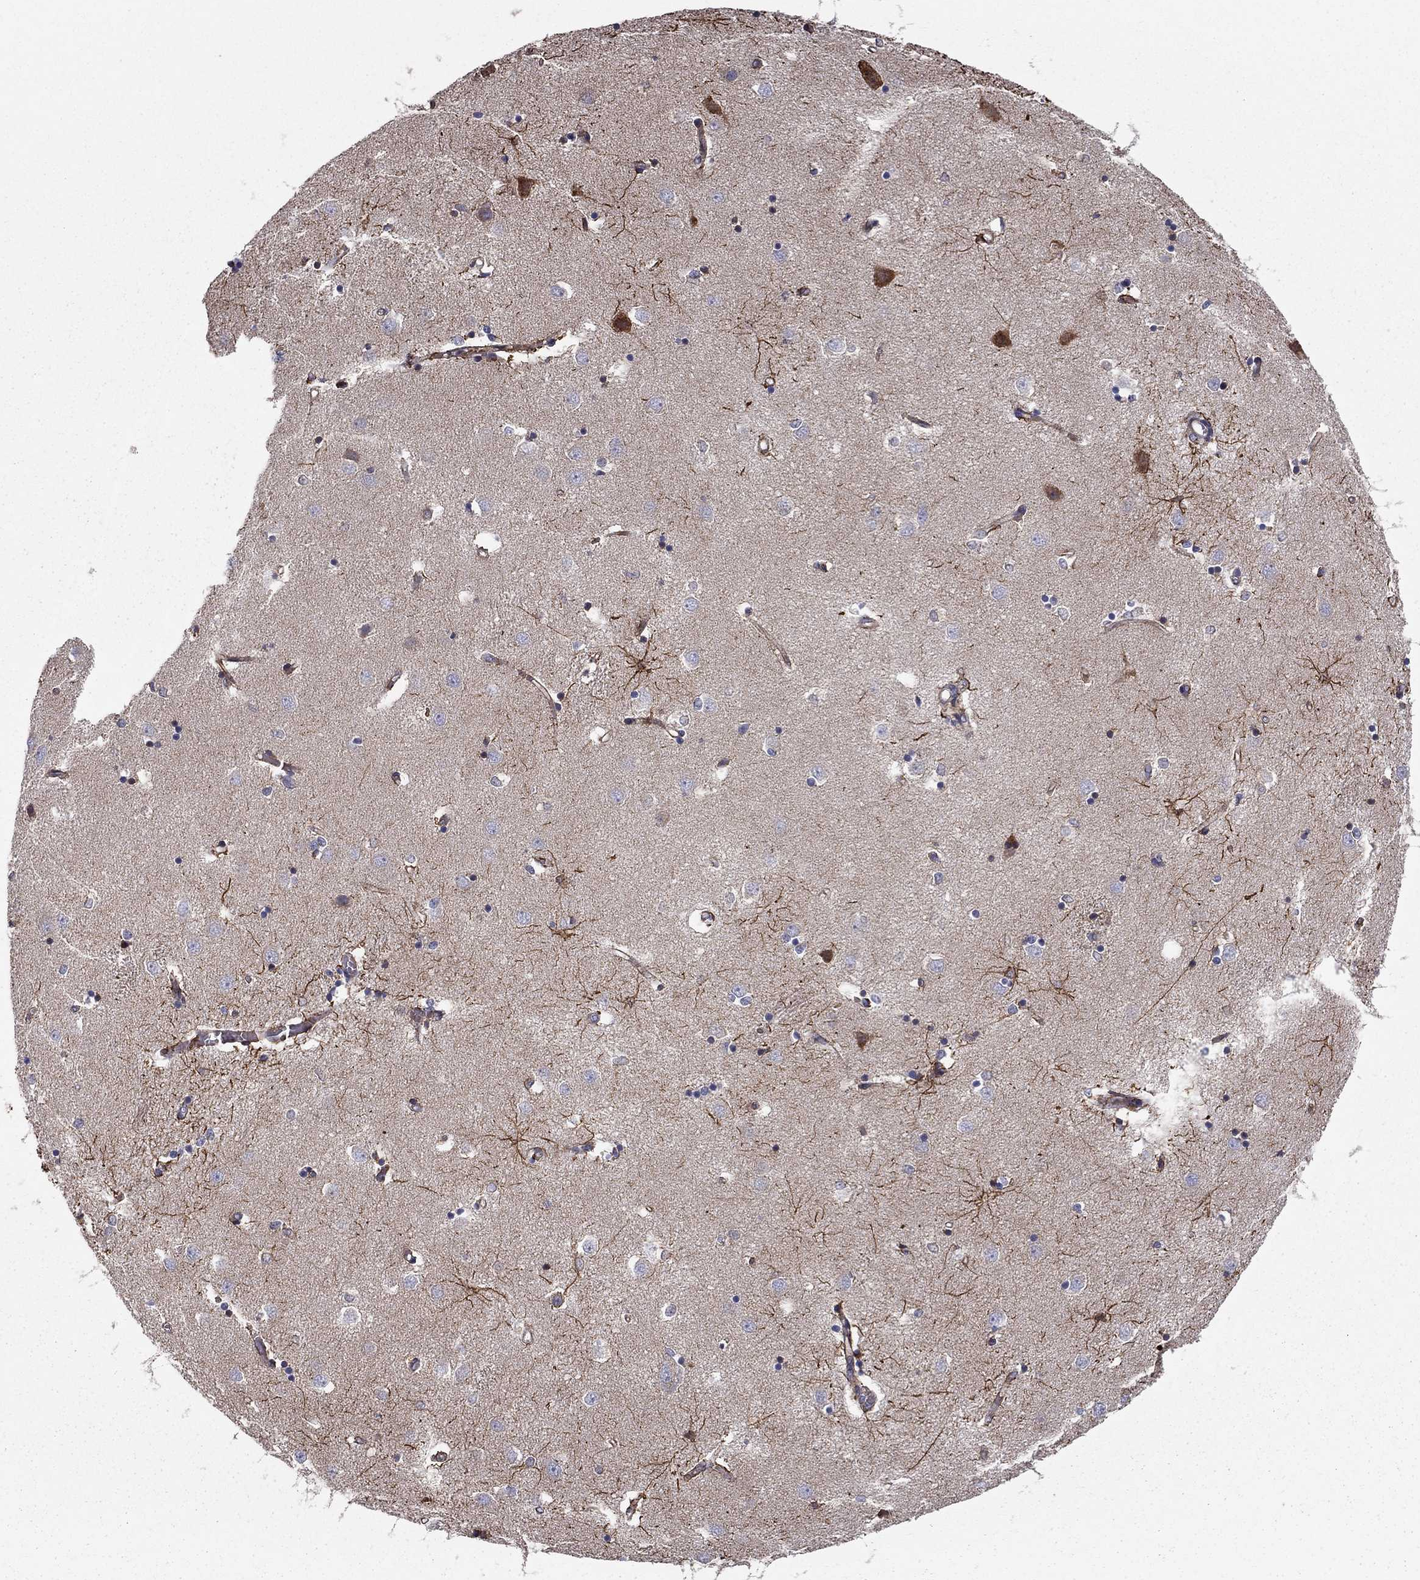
{"staining": {"intensity": "strong", "quantity": "25%-75%", "location": "cytoplasmic/membranous"}, "tissue": "caudate", "cell_type": "Glial cells", "image_type": "normal", "snomed": [{"axis": "morphology", "description": "Normal tissue, NOS"}, {"axis": "topography", "description": "Lateral ventricle wall"}], "caption": "Immunohistochemistry (DAB) staining of unremarkable human caudate displays strong cytoplasmic/membranous protein expression in about 25%-75% of glial cells. The protein of interest is shown in brown color, while the nuclei are stained blue.", "gene": "CLSTN1", "patient": {"sex": "male", "age": 54}}